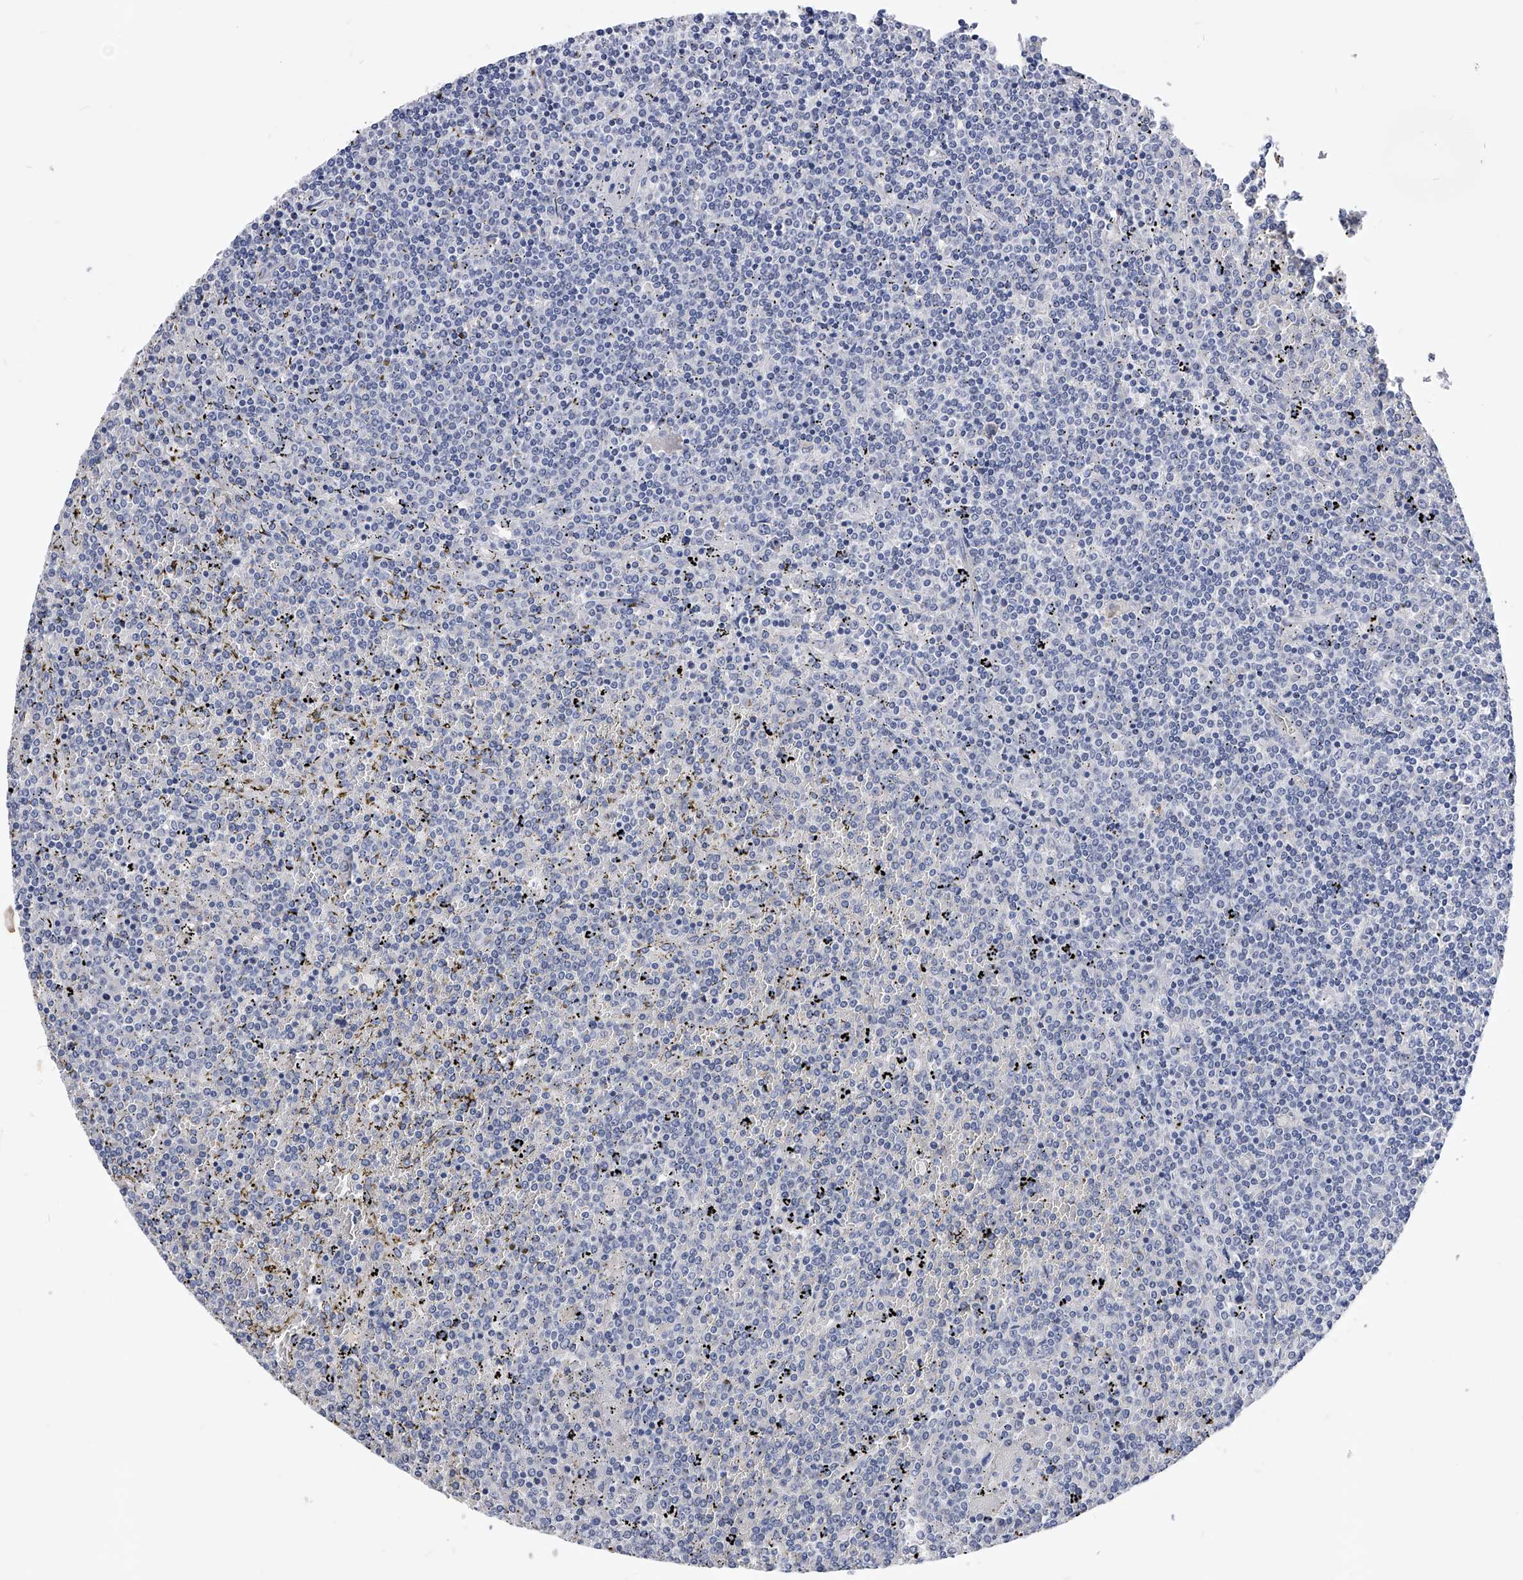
{"staining": {"intensity": "negative", "quantity": "none", "location": "none"}, "tissue": "lymphoma", "cell_type": "Tumor cells", "image_type": "cancer", "snomed": [{"axis": "morphology", "description": "Malignant lymphoma, non-Hodgkin's type, Low grade"}, {"axis": "topography", "description": "Spleen"}], "caption": "Tumor cells show no significant expression in low-grade malignant lymphoma, non-Hodgkin's type.", "gene": "ZNF529", "patient": {"sex": "female", "age": 19}}